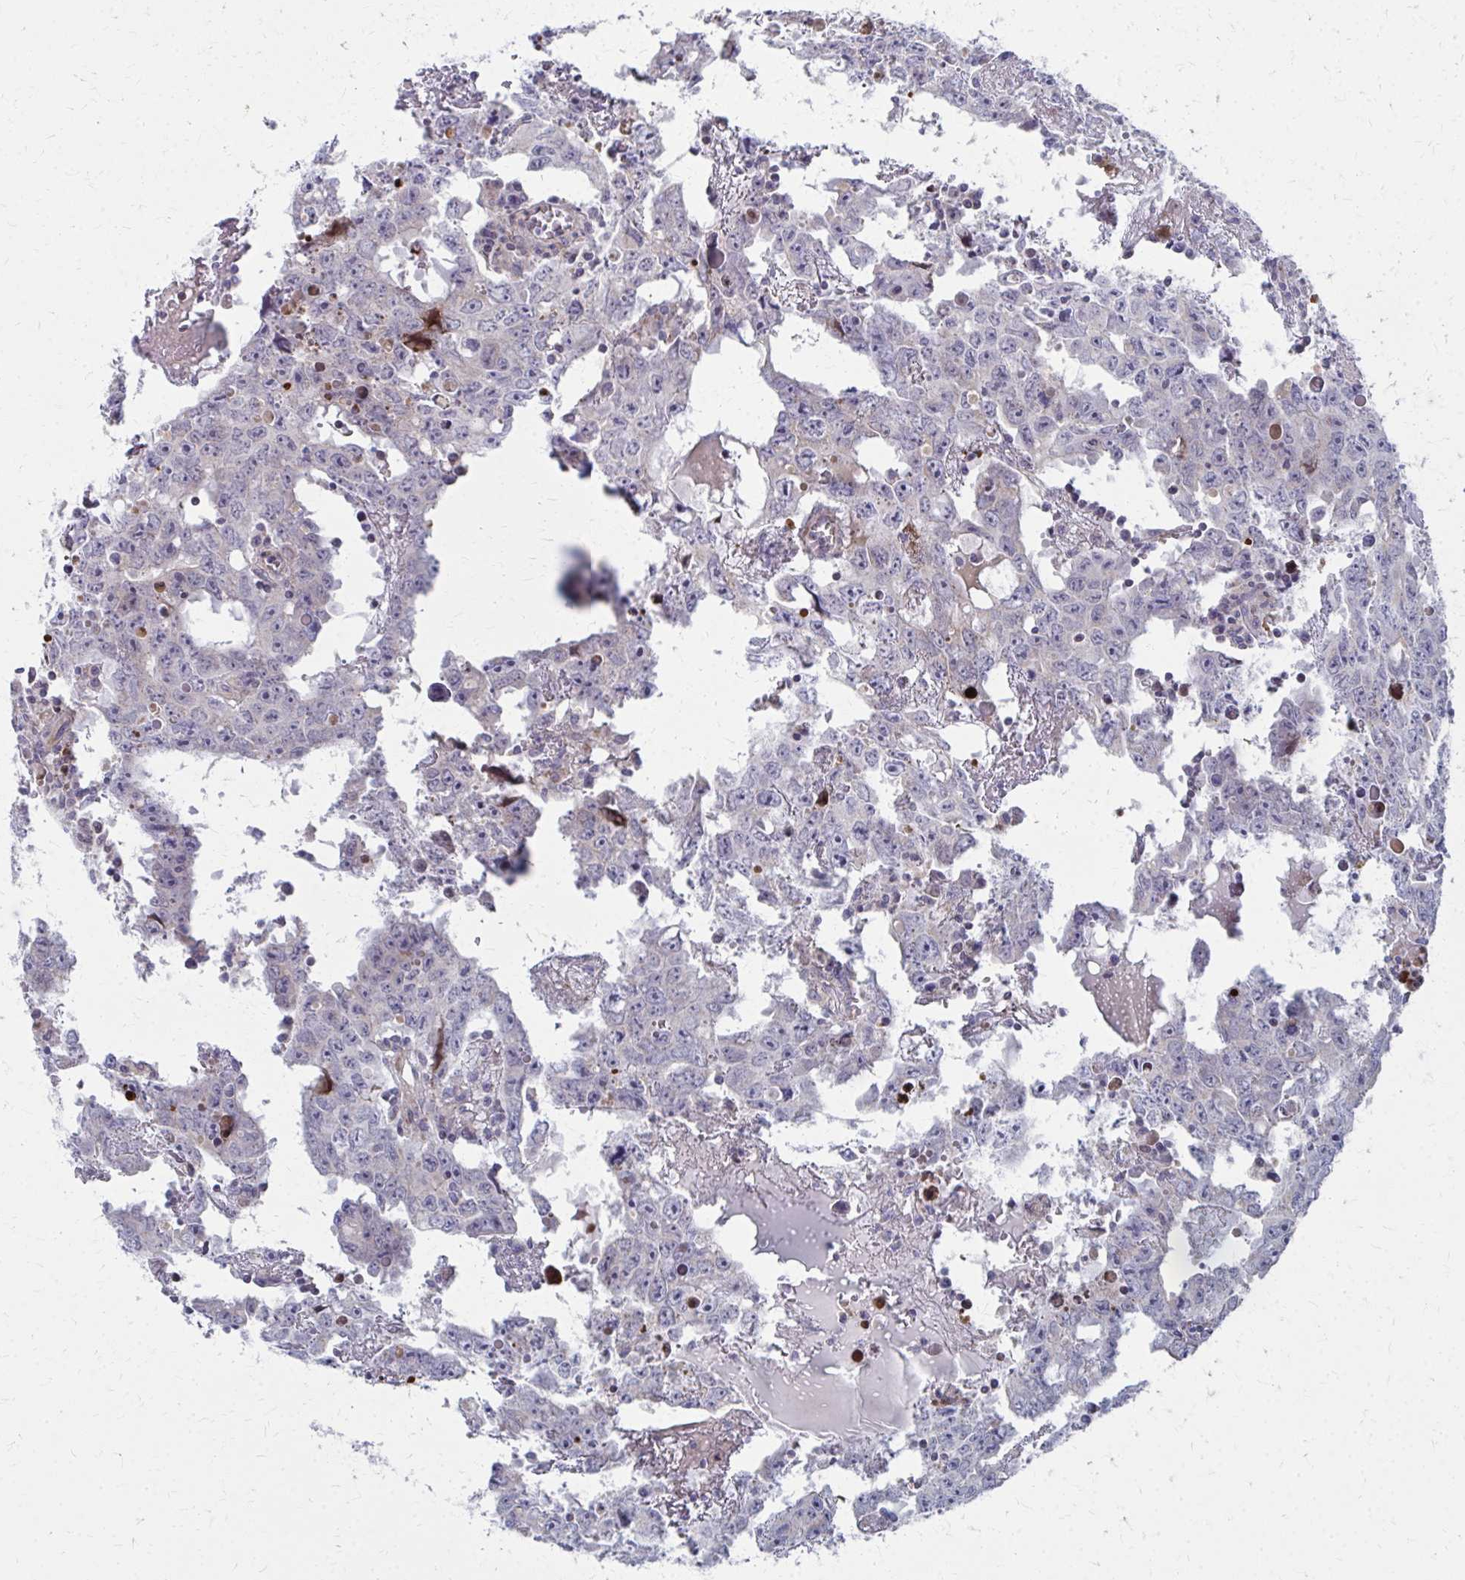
{"staining": {"intensity": "negative", "quantity": "none", "location": "none"}, "tissue": "testis cancer", "cell_type": "Tumor cells", "image_type": "cancer", "snomed": [{"axis": "morphology", "description": "Carcinoma, Embryonal, NOS"}, {"axis": "topography", "description": "Testis"}], "caption": "Immunohistochemical staining of testis cancer (embryonal carcinoma) reveals no significant expression in tumor cells. The staining is performed using DAB (3,3'-diaminobenzidine) brown chromogen with nuclei counter-stained in using hematoxylin.", "gene": "FAHD1", "patient": {"sex": "male", "age": 22}}